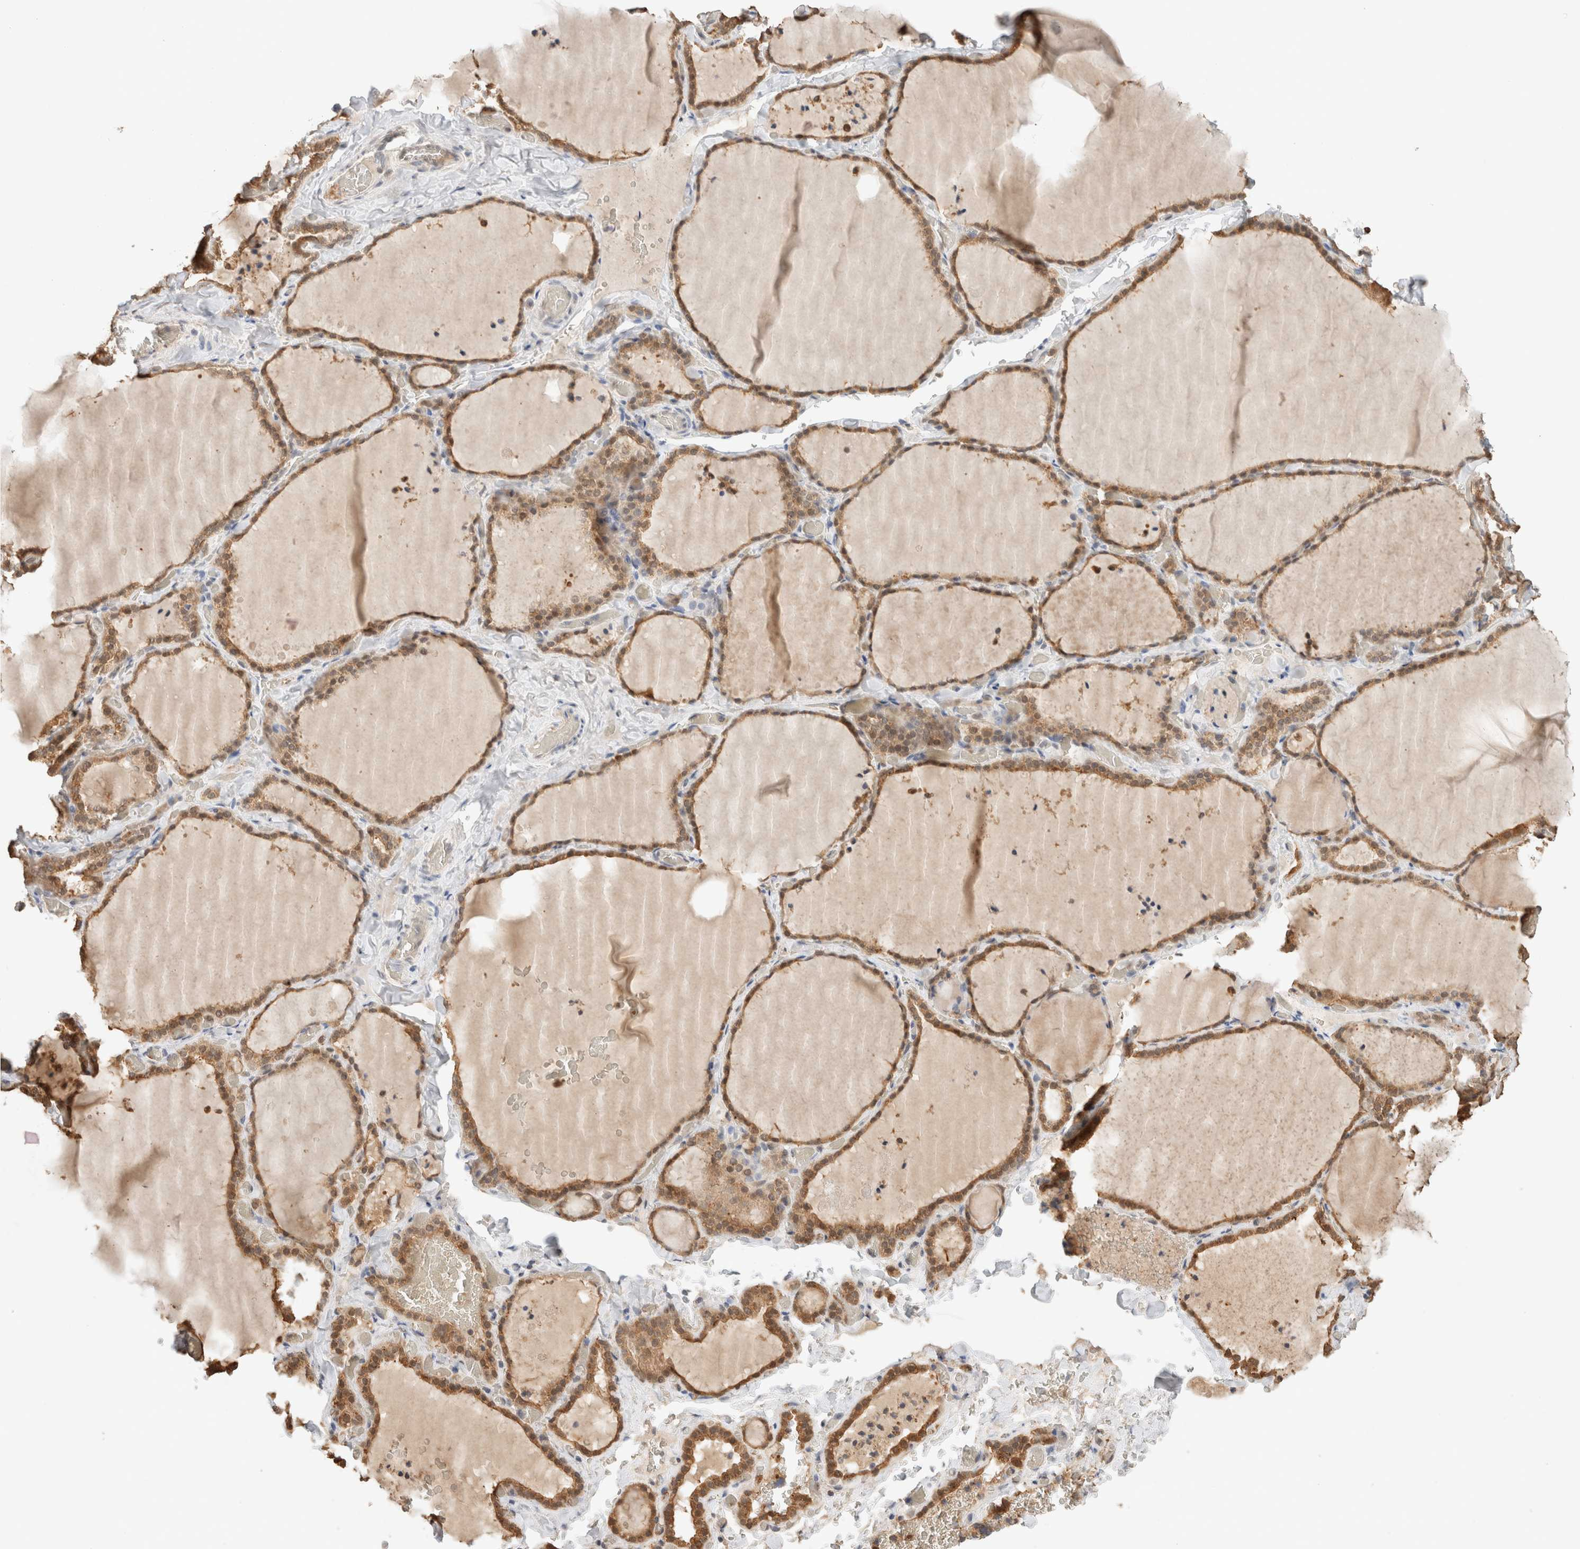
{"staining": {"intensity": "moderate", "quantity": ">75%", "location": "cytoplasmic/membranous"}, "tissue": "thyroid gland", "cell_type": "Glandular cells", "image_type": "normal", "snomed": [{"axis": "morphology", "description": "Normal tissue, NOS"}, {"axis": "topography", "description": "Thyroid gland"}], "caption": "This is a micrograph of IHC staining of unremarkable thyroid gland, which shows moderate expression in the cytoplasmic/membranous of glandular cells.", "gene": "CA13", "patient": {"sex": "female", "age": 22}}